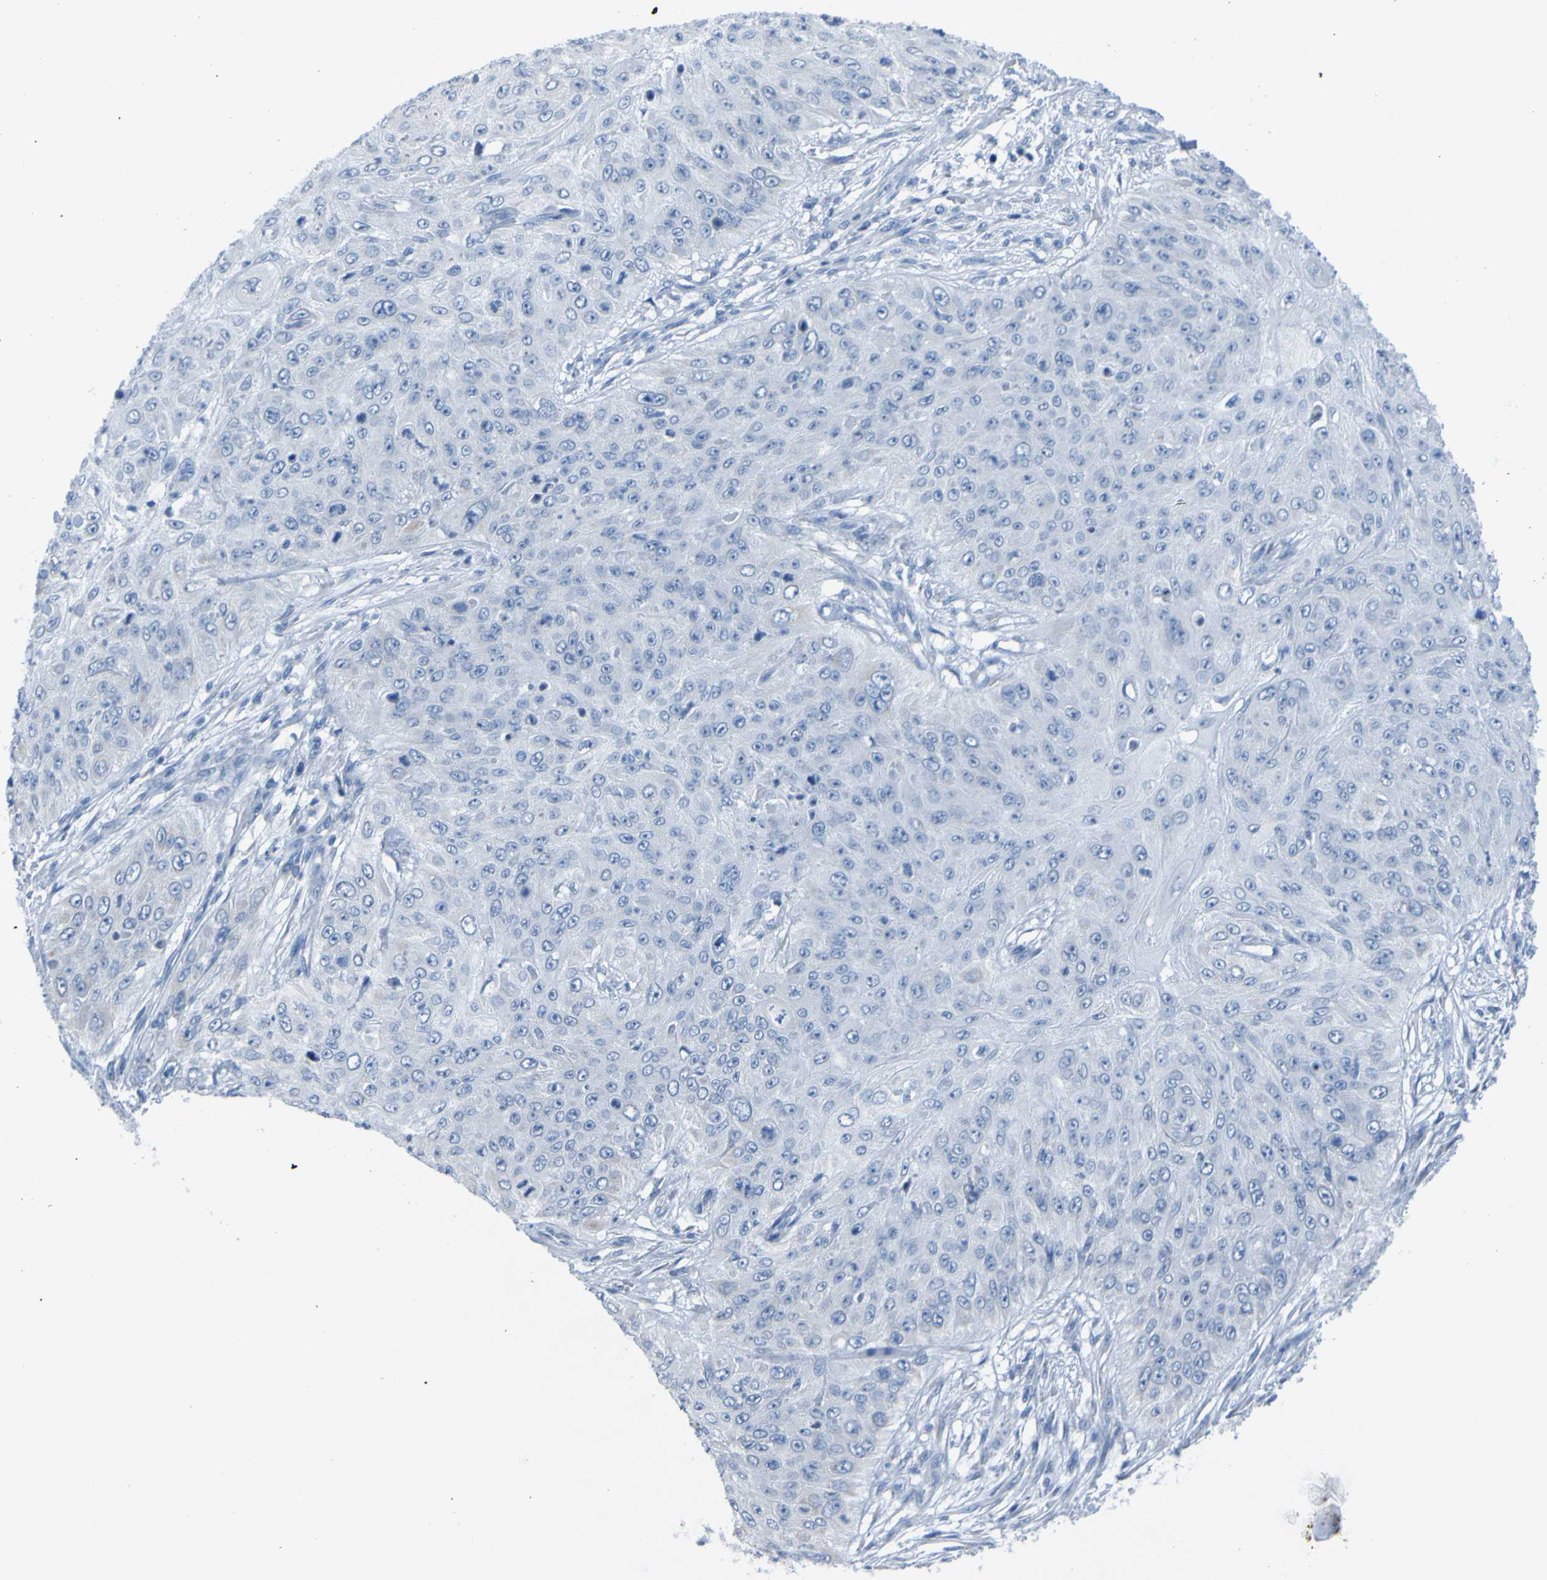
{"staining": {"intensity": "negative", "quantity": "none", "location": "none"}, "tissue": "skin cancer", "cell_type": "Tumor cells", "image_type": "cancer", "snomed": [{"axis": "morphology", "description": "Squamous cell carcinoma, NOS"}, {"axis": "topography", "description": "Skin"}], "caption": "An image of human squamous cell carcinoma (skin) is negative for staining in tumor cells.", "gene": "ACMSD", "patient": {"sex": "female", "age": 80}}